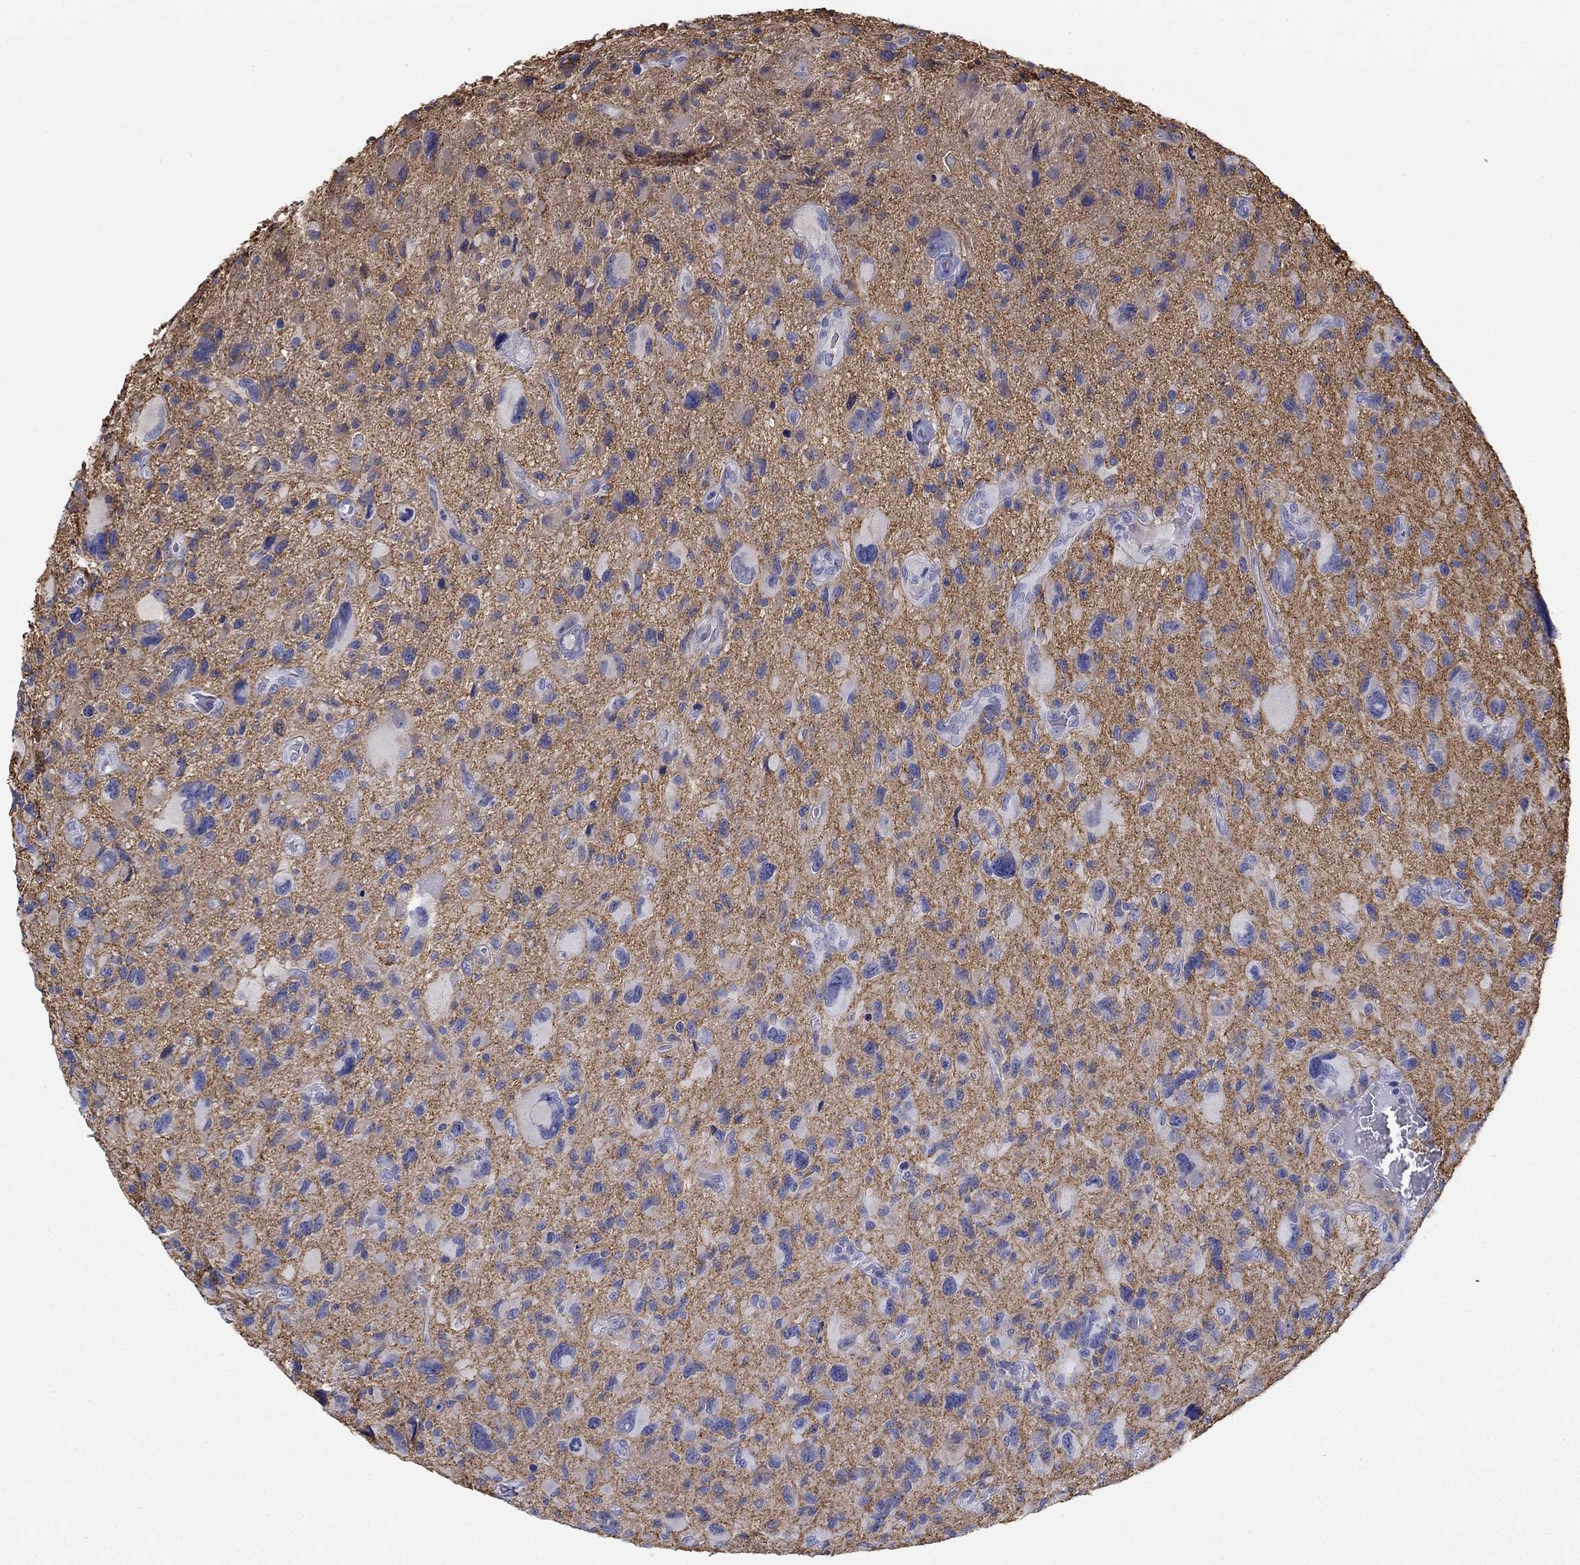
{"staining": {"intensity": "strong", "quantity": "25%-75%", "location": "cytoplasmic/membranous"}, "tissue": "glioma", "cell_type": "Tumor cells", "image_type": "cancer", "snomed": [{"axis": "morphology", "description": "Glioma, malignant, NOS"}, {"axis": "morphology", "description": "Glioma, malignant, High grade"}, {"axis": "topography", "description": "Brain"}], "caption": "DAB (3,3'-diaminobenzidine) immunohistochemical staining of human glioma demonstrates strong cytoplasmic/membranous protein positivity in approximately 25%-75% of tumor cells.", "gene": "SEPTIN3", "patient": {"sex": "female", "age": 71}}